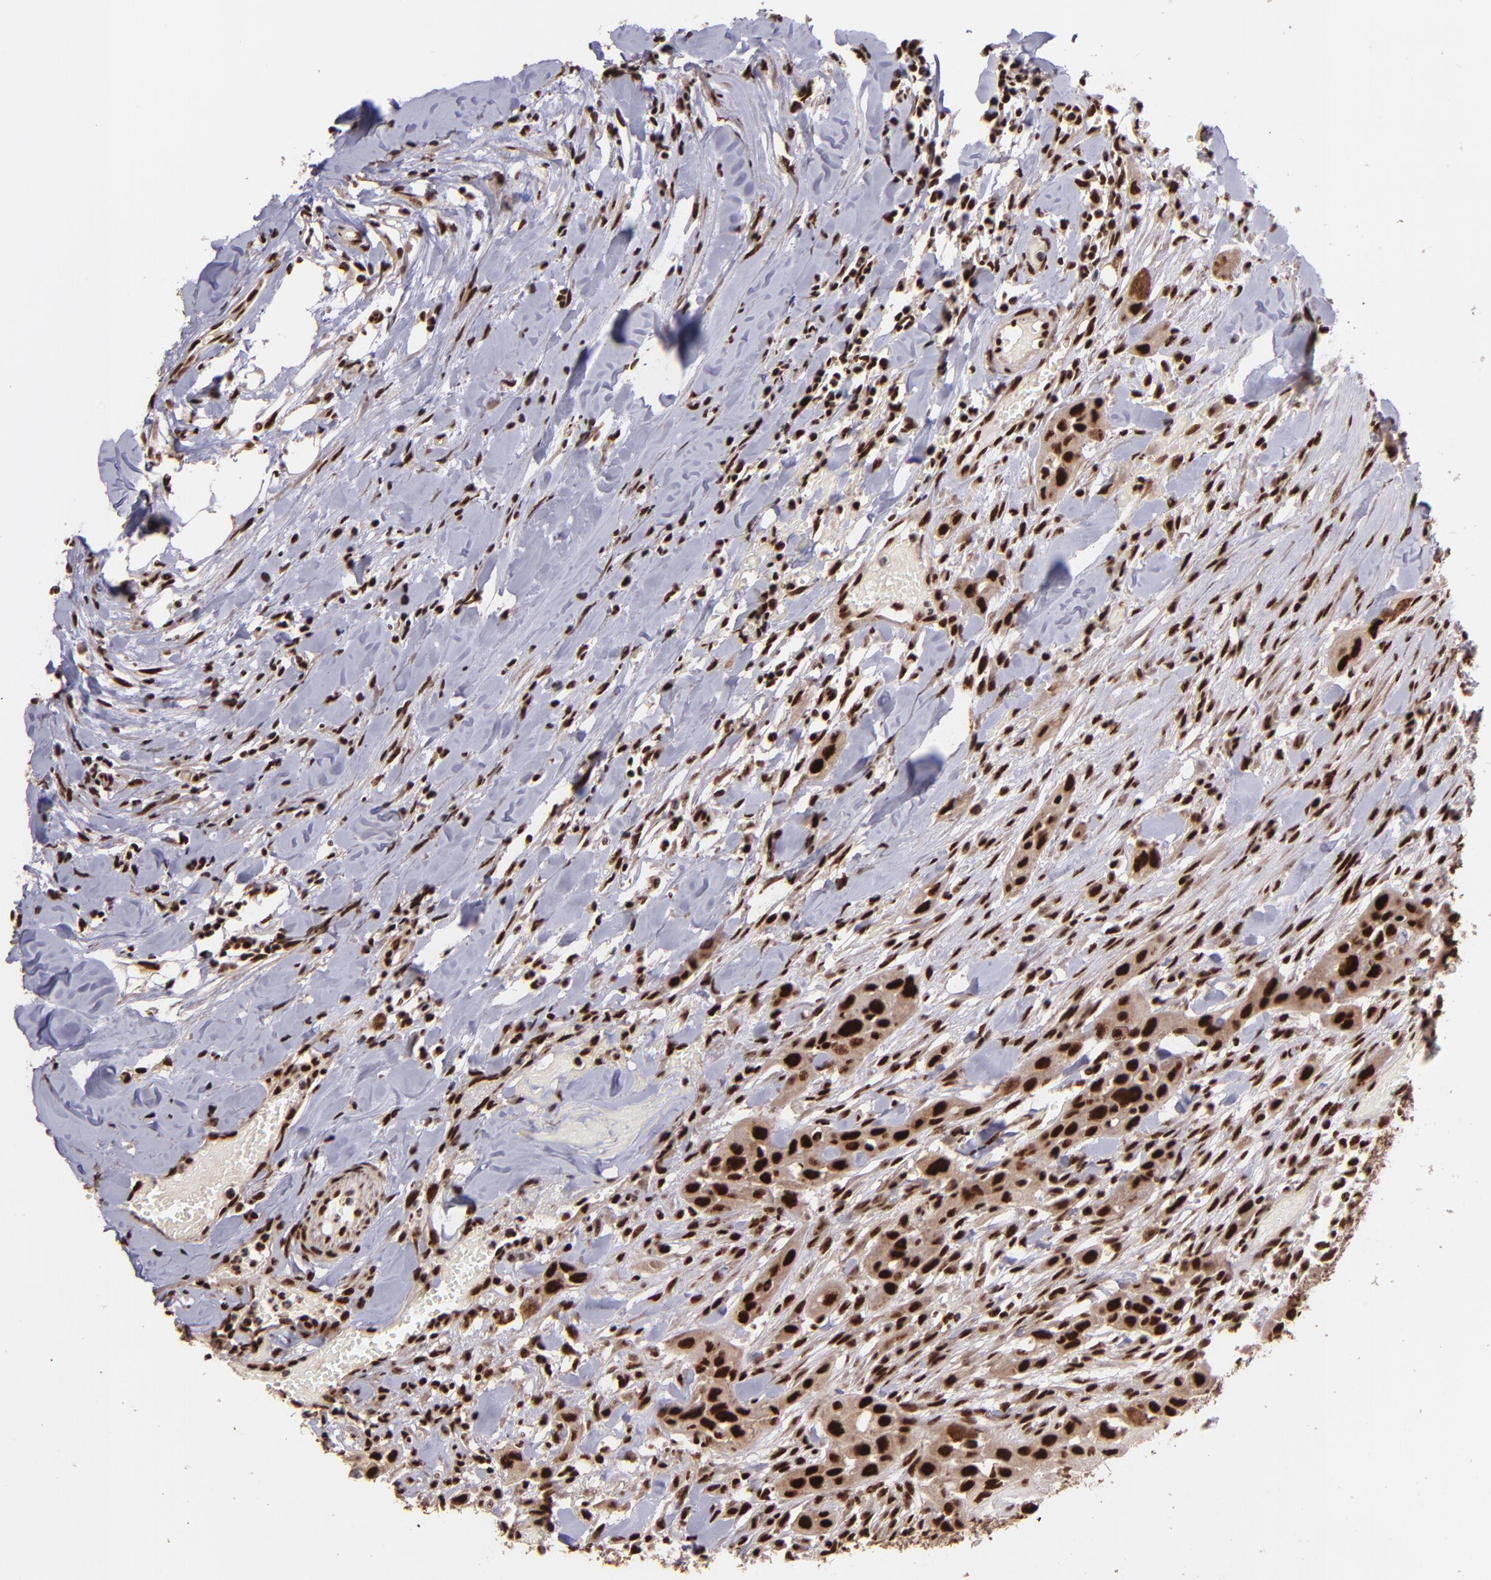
{"staining": {"intensity": "strong", "quantity": ">75%", "location": "nuclear"}, "tissue": "head and neck cancer", "cell_type": "Tumor cells", "image_type": "cancer", "snomed": [{"axis": "morphology", "description": "Neoplasm, malignant, NOS"}, {"axis": "topography", "description": "Salivary gland"}, {"axis": "topography", "description": "Head-Neck"}], "caption": "Head and neck cancer (neoplasm (malignant)) tissue demonstrates strong nuclear expression in about >75% of tumor cells The staining is performed using DAB (3,3'-diaminobenzidine) brown chromogen to label protein expression. The nuclei are counter-stained blue using hematoxylin.", "gene": "PQBP1", "patient": {"sex": "male", "age": 43}}